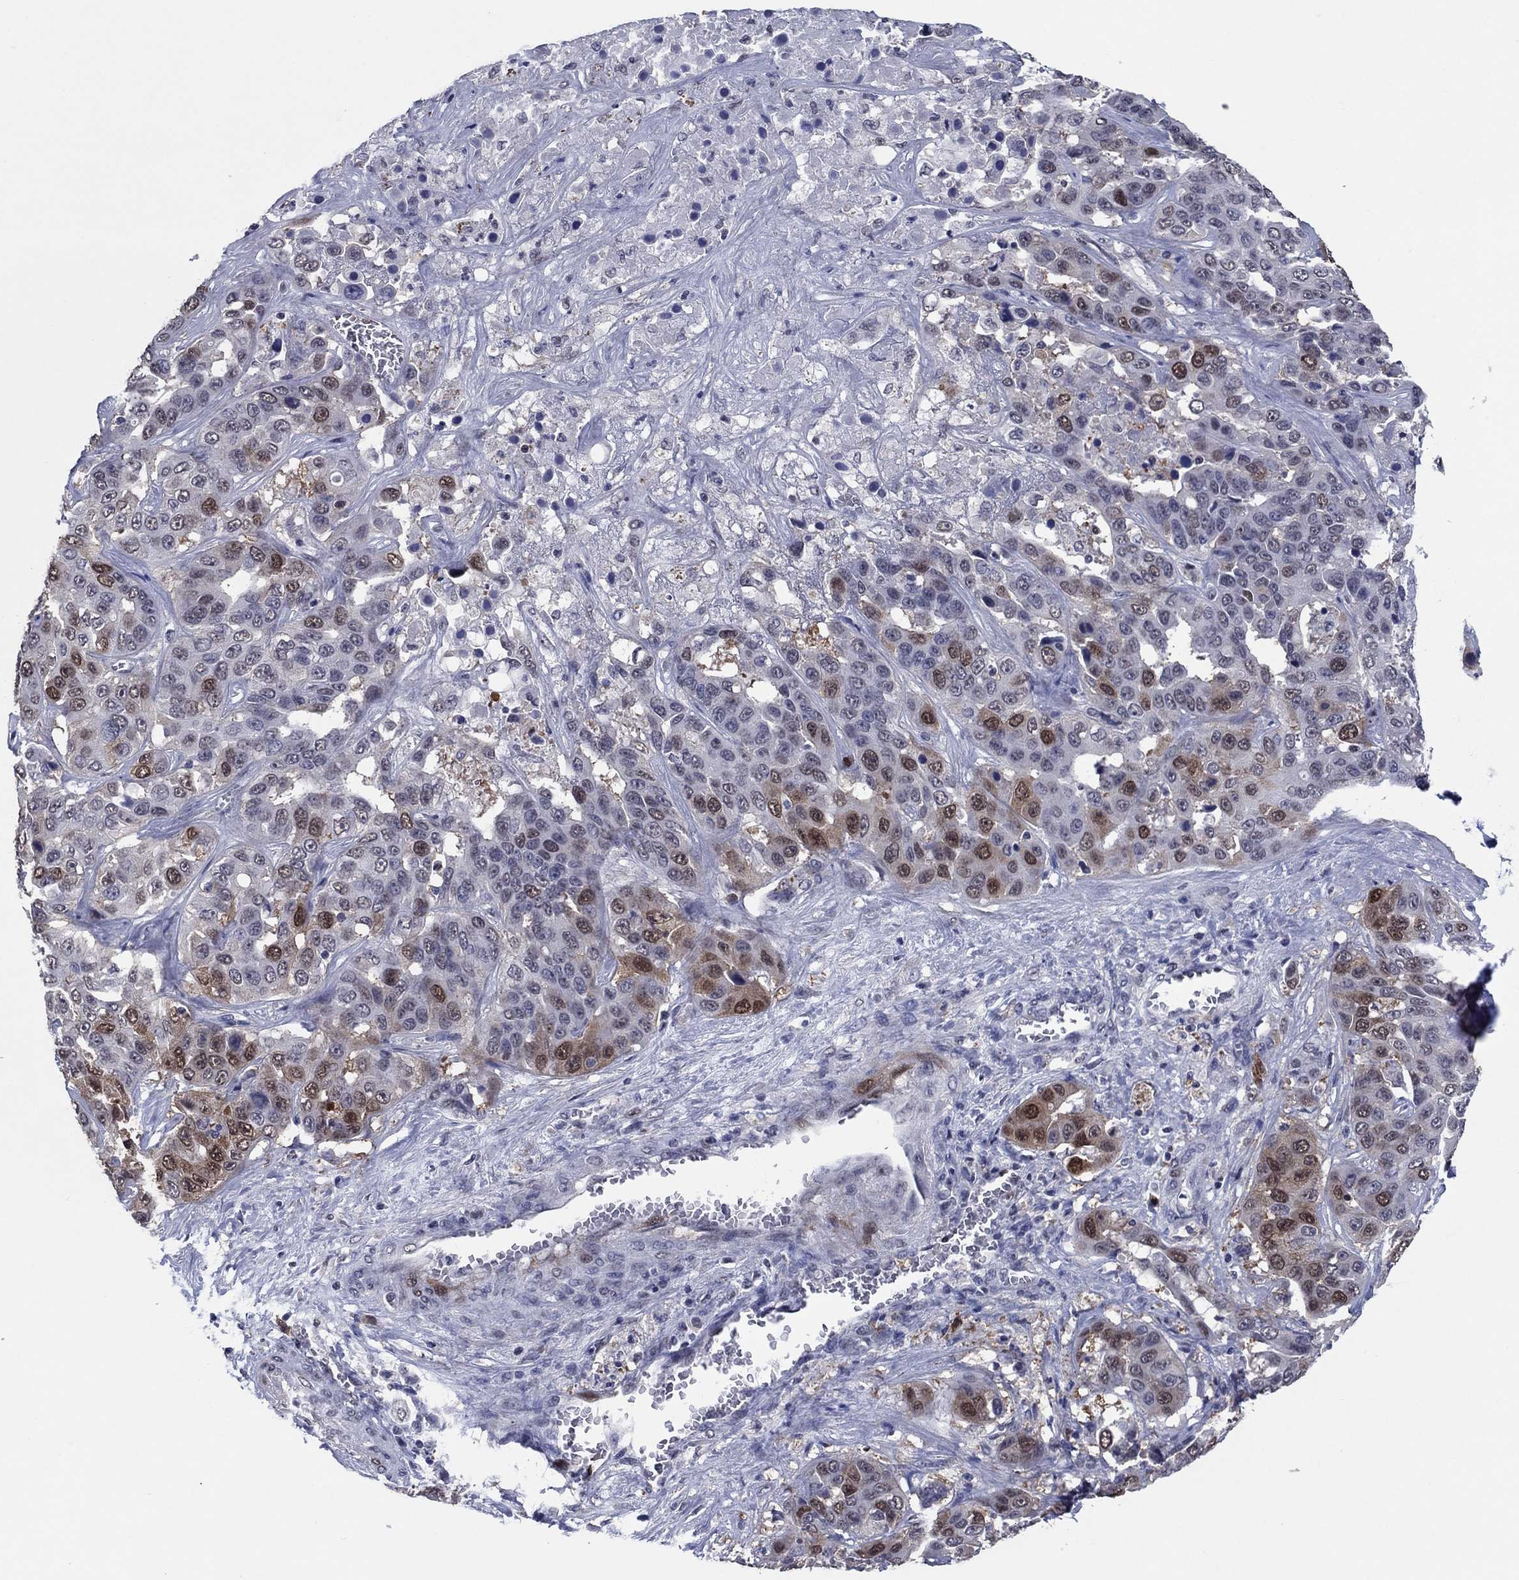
{"staining": {"intensity": "strong", "quantity": "<25%", "location": "nuclear"}, "tissue": "liver cancer", "cell_type": "Tumor cells", "image_type": "cancer", "snomed": [{"axis": "morphology", "description": "Cholangiocarcinoma"}, {"axis": "topography", "description": "Liver"}], "caption": "Liver cholangiocarcinoma was stained to show a protein in brown. There is medium levels of strong nuclear staining in about <25% of tumor cells.", "gene": "TYMS", "patient": {"sex": "female", "age": 52}}